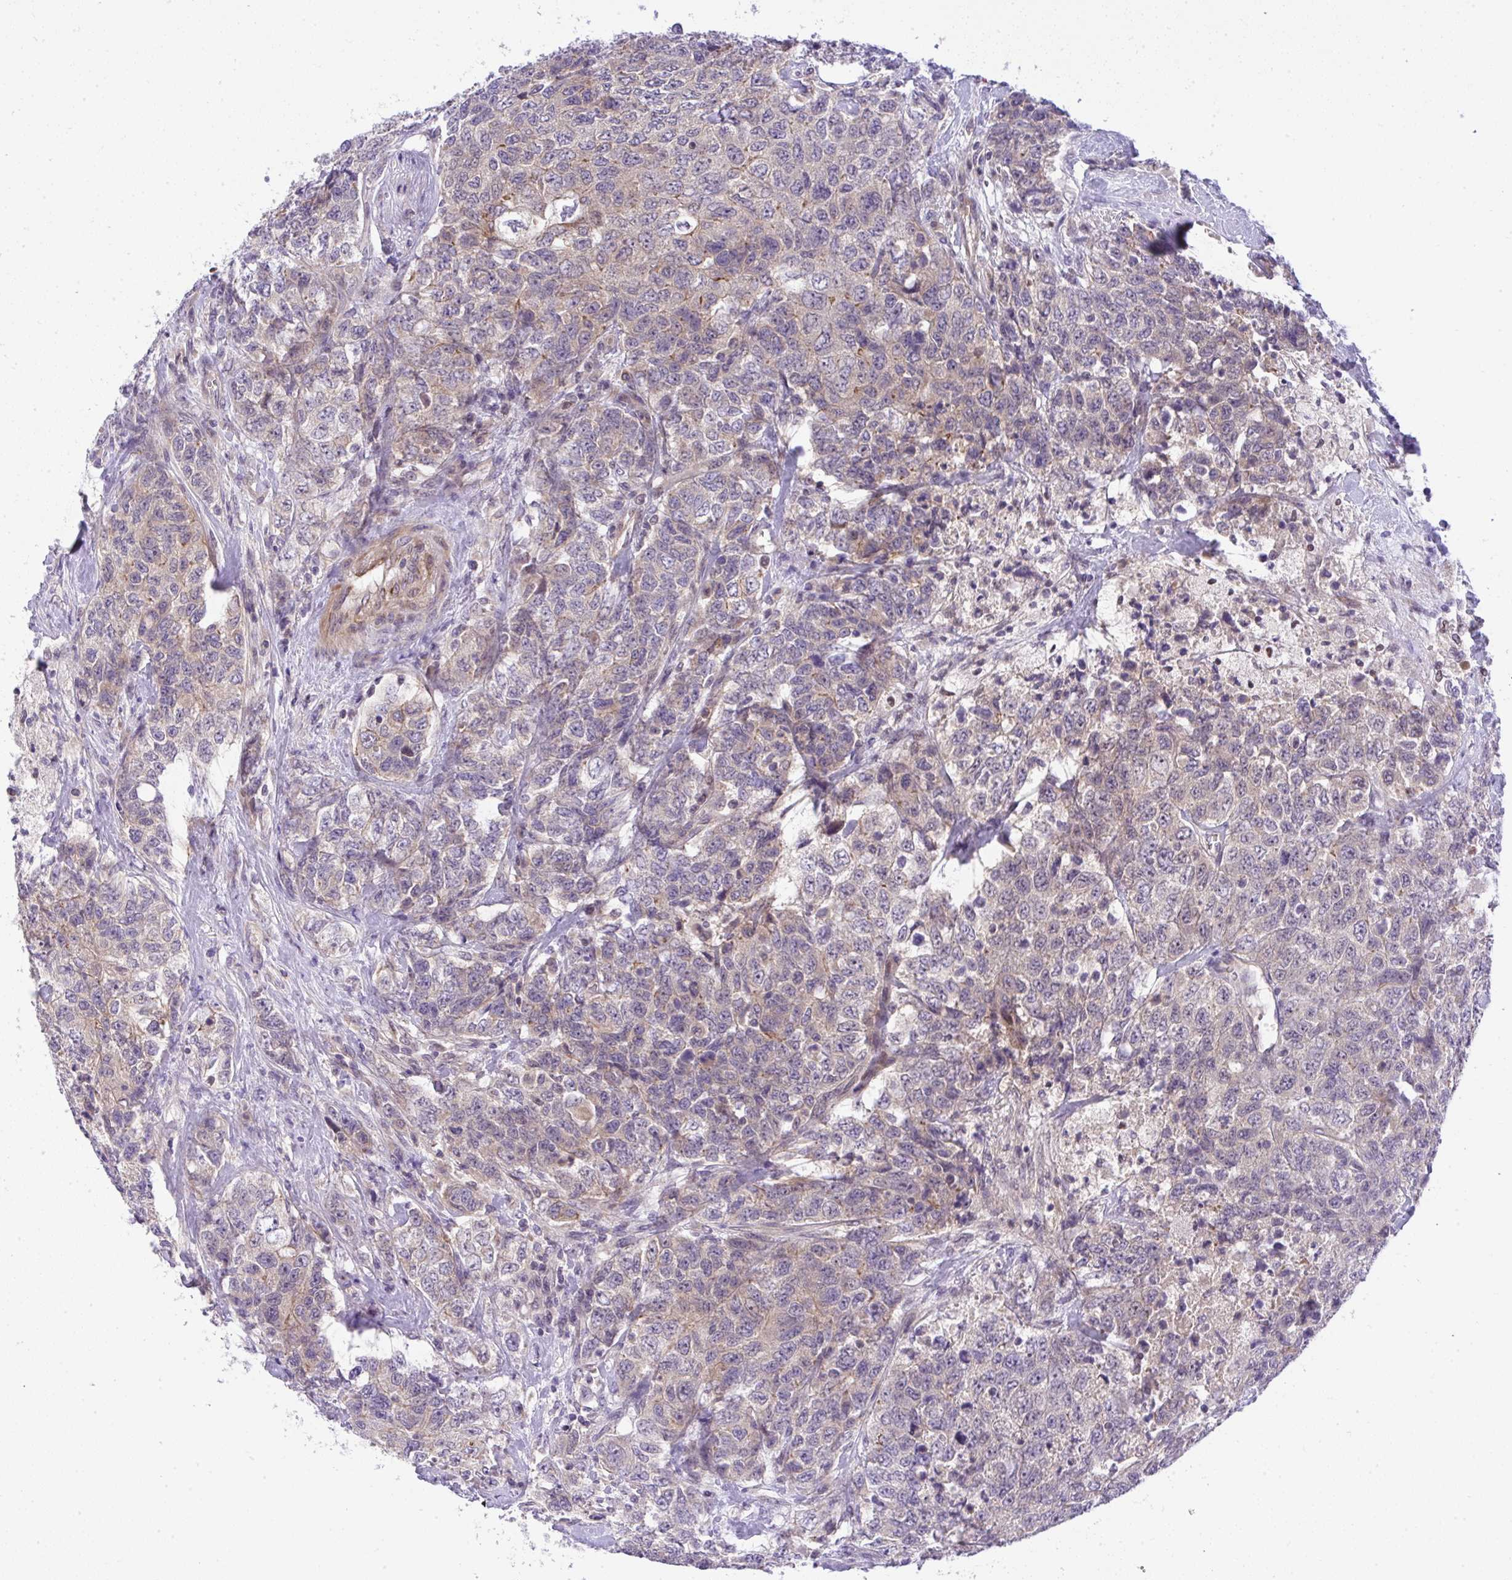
{"staining": {"intensity": "weak", "quantity": "25%-75%", "location": "cytoplasmic/membranous"}, "tissue": "urothelial cancer", "cell_type": "Tumor cells", "image_type": "cancer", "snomed": [{"axis": "morphology", "description": "Urothelial carcinoma, High grade"}, {"axis": "topography", "description": "Urinary bladder"}], "caption": "An image showing weak cytoplasmic/membranous expression in about 25%-75% of tumor cells in high-grade urothelial carcinoma, as visualized by brown immunohistochemical staining.", "gene": "CHIA", "patient": {"sex": "female", "age": 78}}